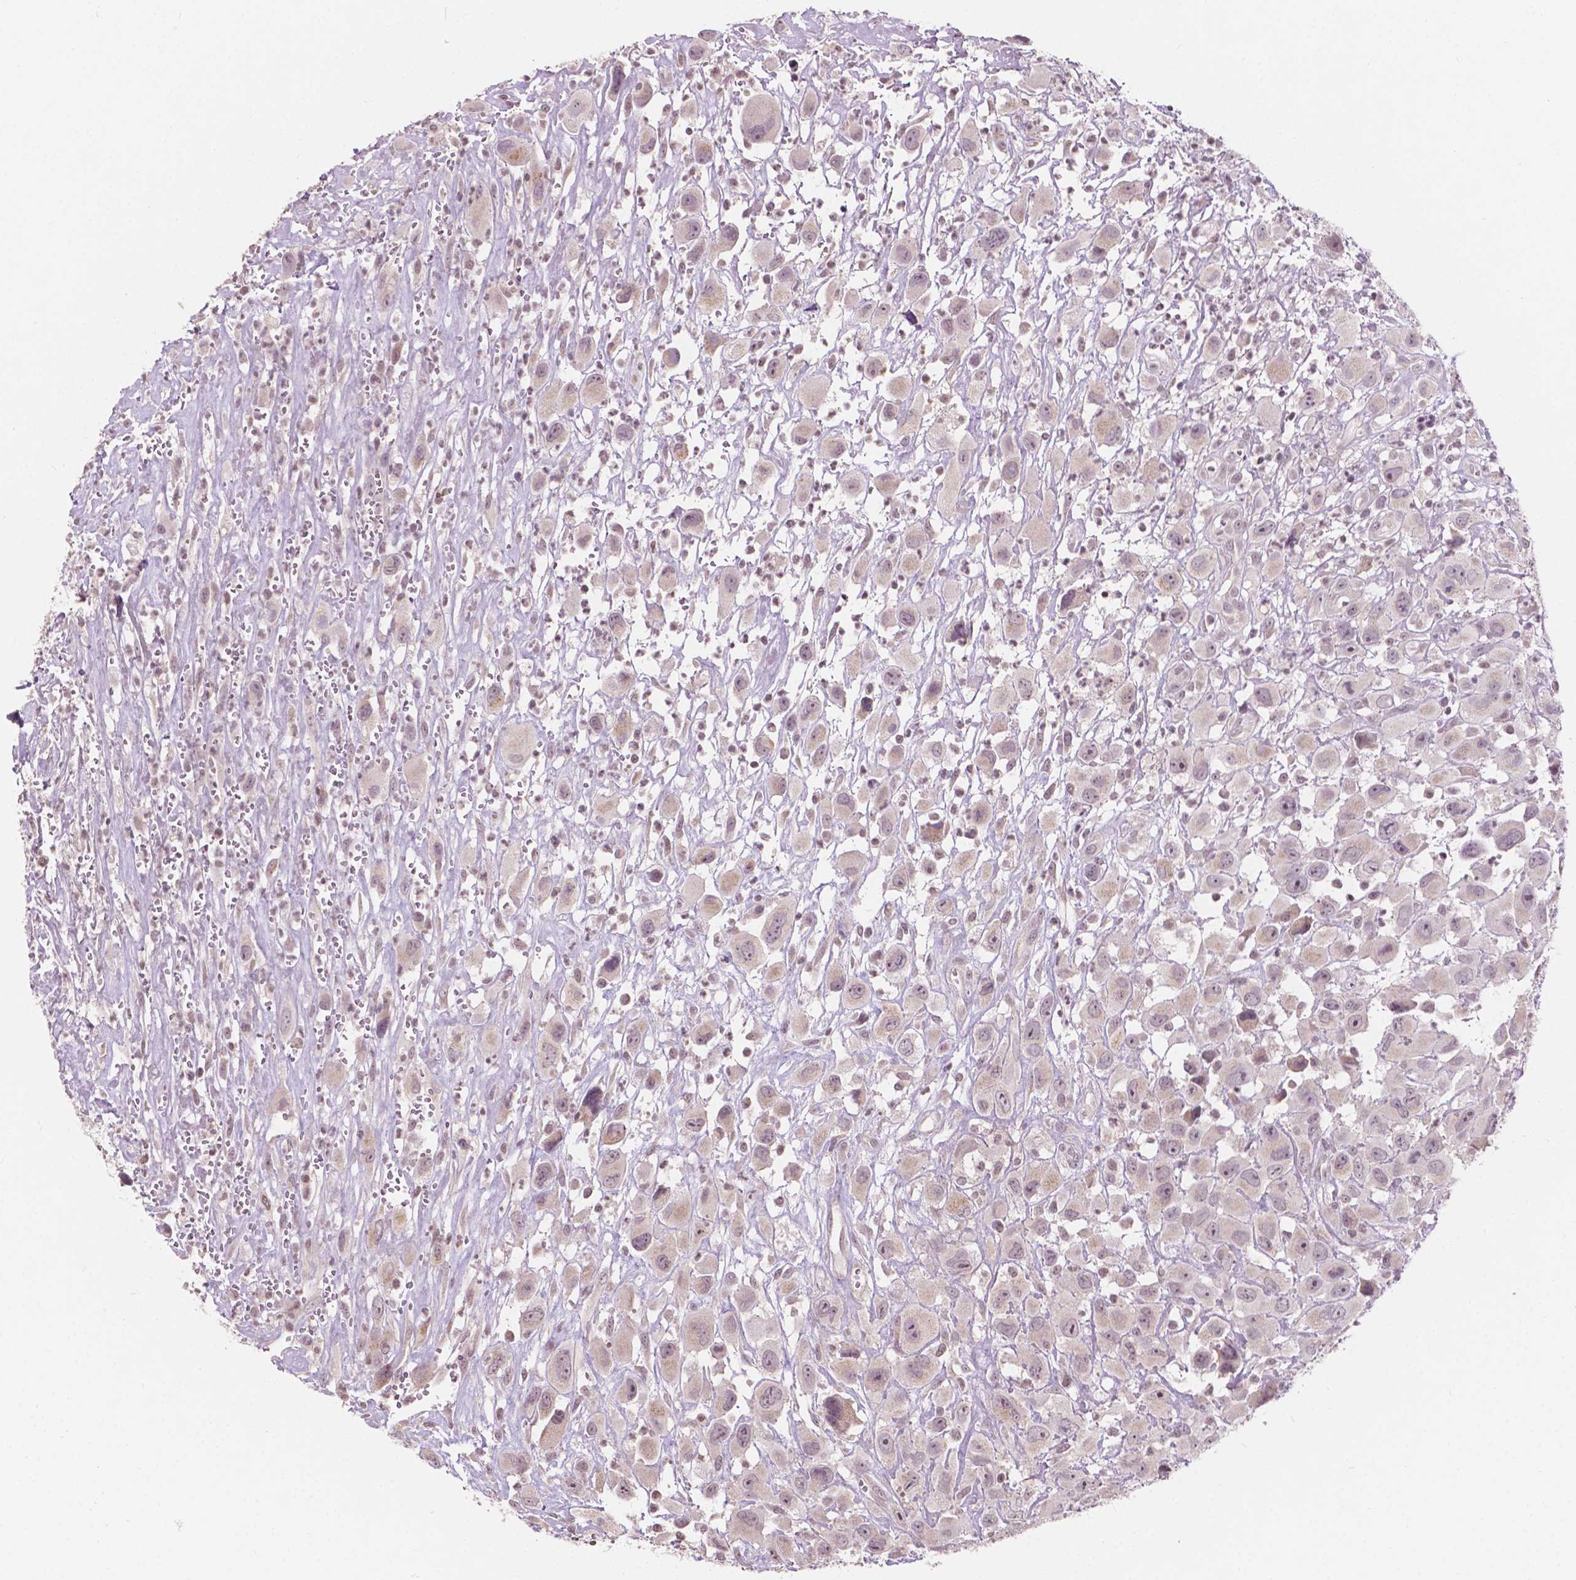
{"staining": {"intensity": "weak", "quantity": ">75%", "location": "cytoplasmic/membranous"}, "tissue": "head and neck cancer", "cell_type": "Tumor cells", "image_type": "cancer", "snomed": [{"axis": "morphology", "description": "Squamous cell carcinoma, NOS"}, {"axis": "morphology", "description": "Squamous cell carcinoma, metastatic, NOS"}, {"axis": "topography", "description": "Oral tissue"}, {"axis": "topography", "description": "Head-Neck"}], "caption": "A brown stain highlights weak cytoplasmic/membranous expression of a protein in human metastatic squamous cell carcinoma (head and neck) tumor cells. (Stains: DAB (3,3'-diaminobenzidine) in brown, nuclei in blue, Microscopy: brightfield microscopy at high magnification).", "gene": "NOS1AP", "patient": {"sex": "female", "age": 85}}